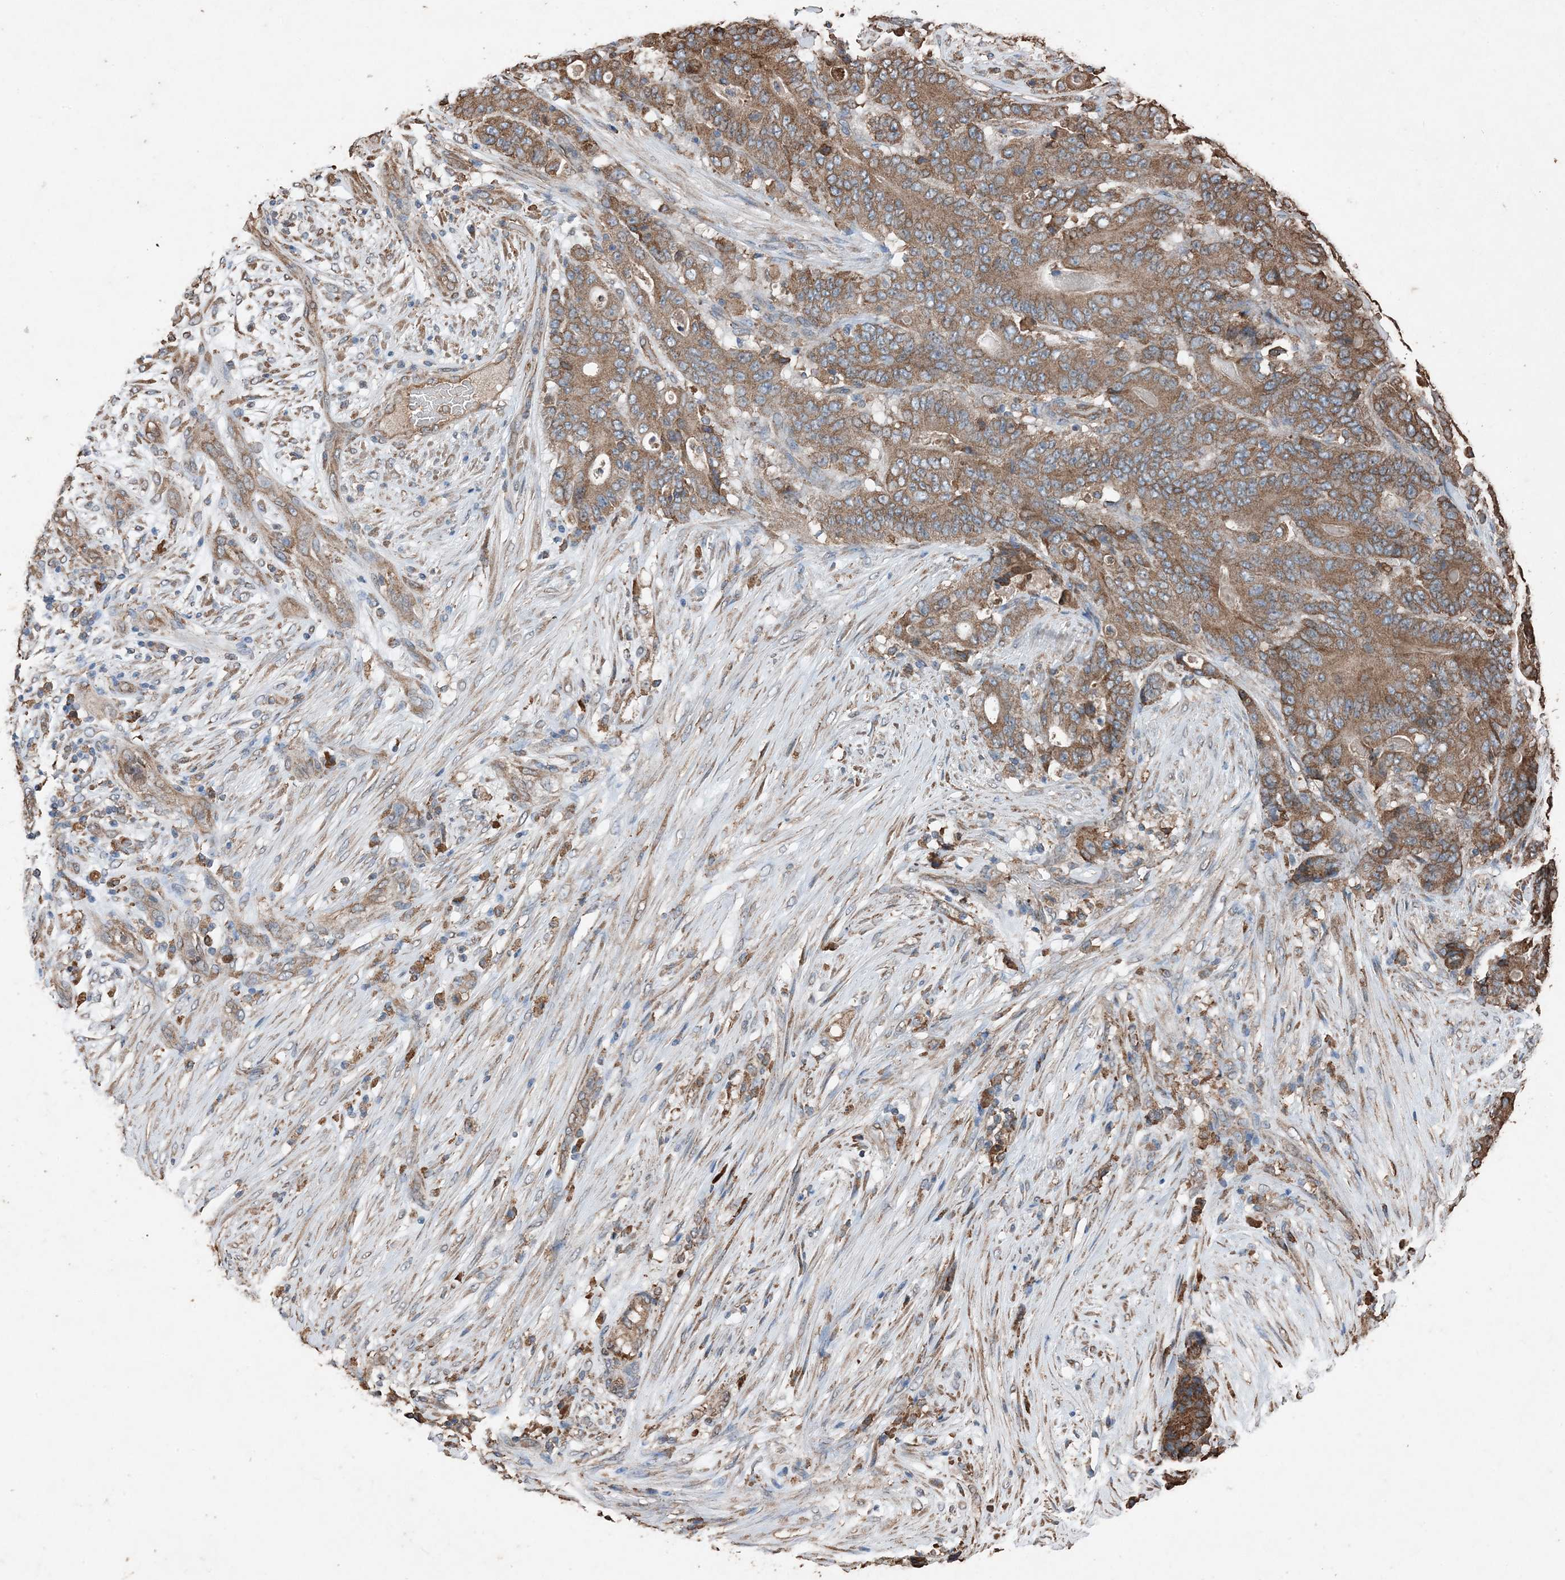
{"staining": {"intensity": "moderate", "quantity": ">75%", "location": "cytoplasmic/membranous"}, "tissue": "stomach cancer", "cell_type": "Tumor cells", "image_type": "cancer", "snomed": [{"axis": "morphology", "description": "Adenocarcinoma, NOS"}, {"axis": "topography", "description": "Stomach"}], "caption": "Approximately >75% of tumor cells in adenocarcinoma (stomach) show moderate cytoplasmic/membranous protein staining as visualized by brown immunohistochemical staining.", "gene": "PDIA6", "patient": {"sex": "female", "age": 73}}